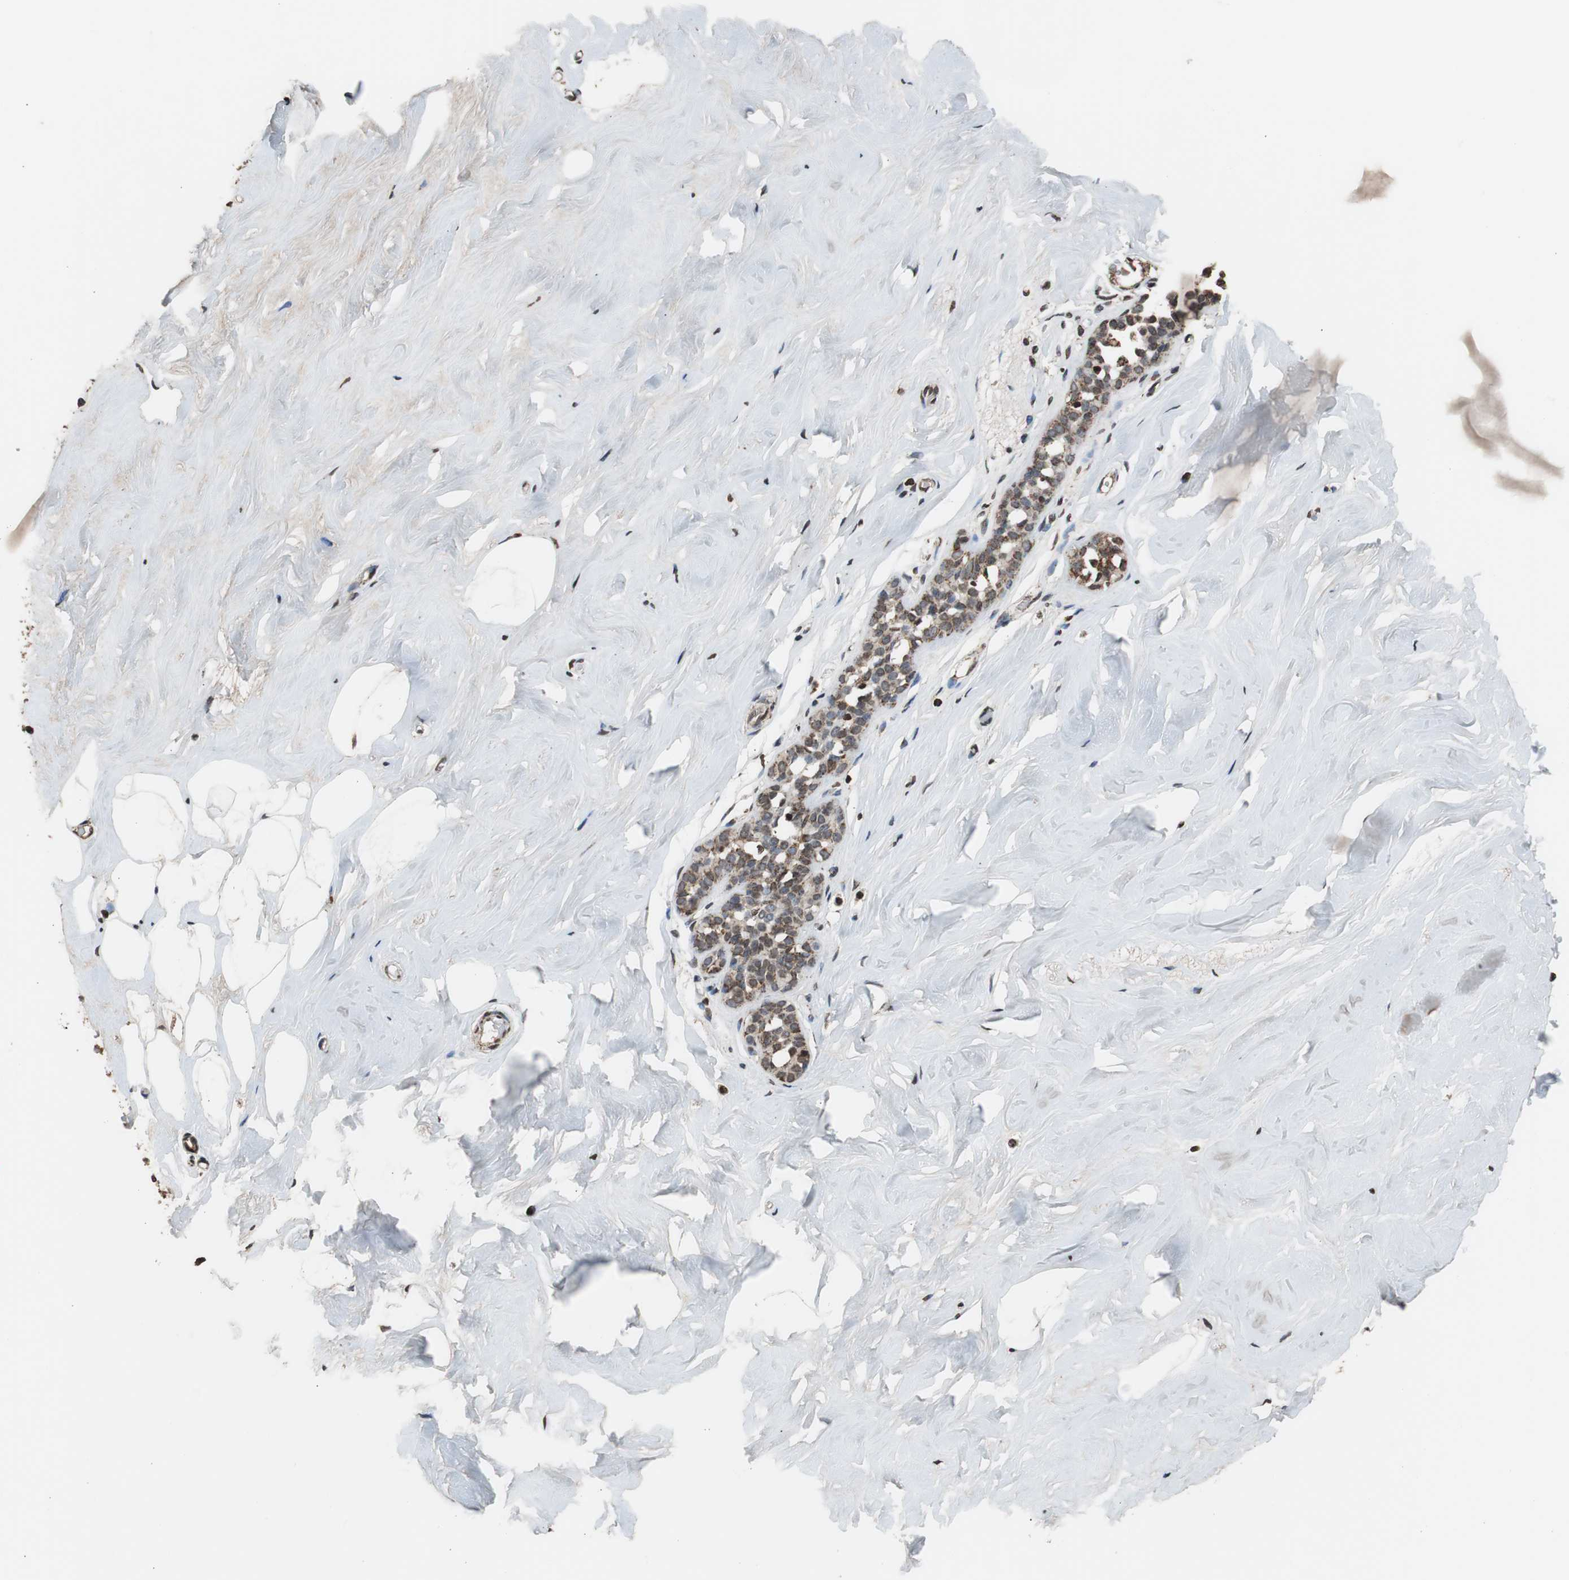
{"staining": {"intensity": "moderate", "quantity": ">75%", "location": "cytoplasmic/membranous"}, "tissue": "breast", "cell_type": "Adipocytes", "image_type": "normal", "snomed": [{"axis": "morphology", "description": "Normal tissue, NOS"}, {"axis": "topography", "description": "Breast"}], "caption": "Unremarkable breast demonstrates moderate cytoplasmic/membranous positivity in approximately >75% of adipocytes The staining is performed using DAB brown chromogen to label protein expression. The nuclei are counter-stained blue using hematoxylin..", "gene": "HSPA9", "patient": {"sex": "female", "age": 75}}